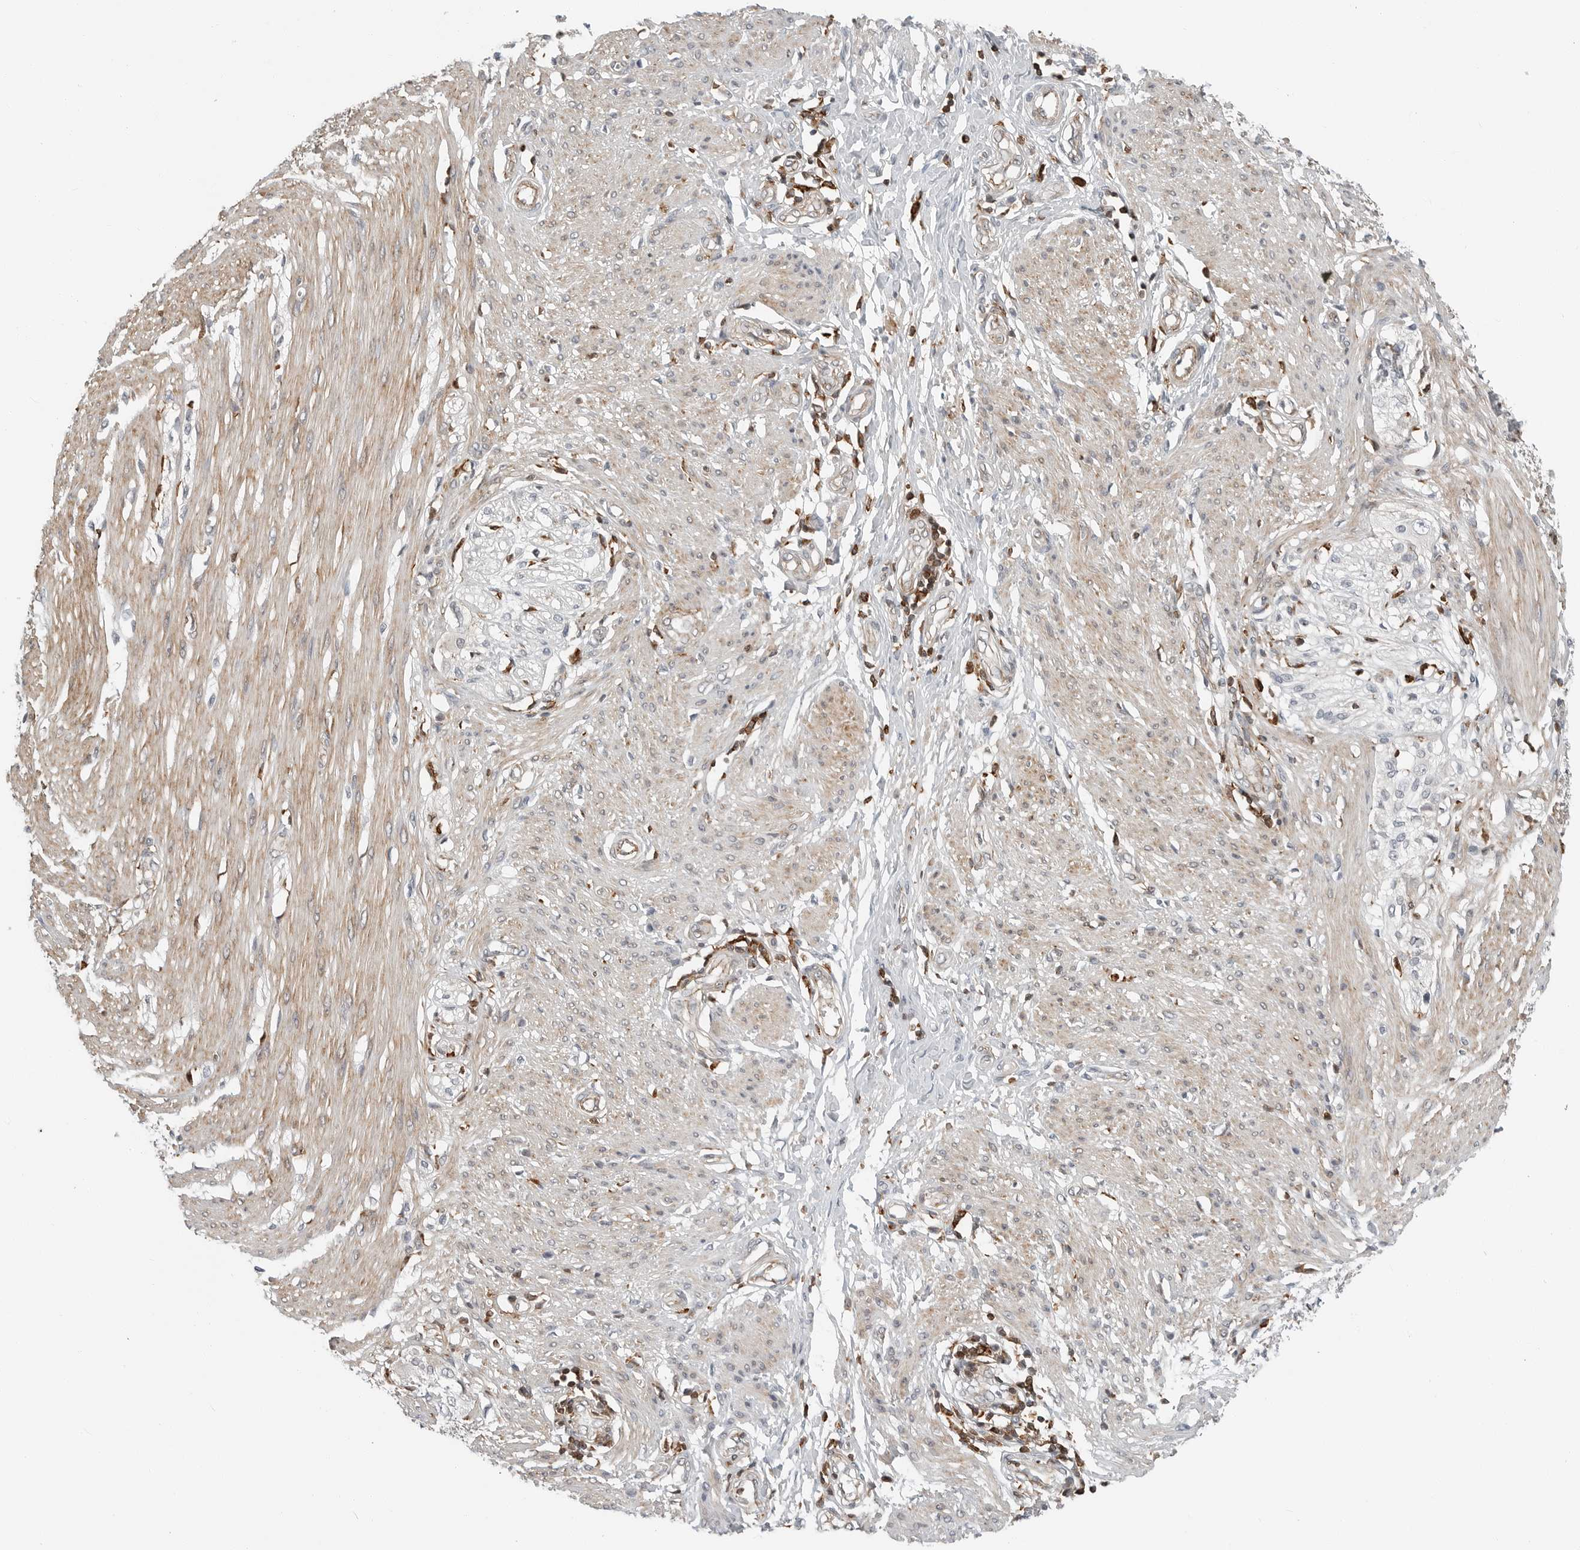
{"staining": {"intensity": "weak", "quantity": ">75%", "location": "cytoplasmic/membranous"}, "tissue": "smooth muscle", "cell_type": "Smooth muscle cells", "image_type": "normal", "snomed": [{"axis": "morphology", "description": "Normal tissue, NOS"}, {"axis": "morphology", "description": "Adenocarcinoma, NOS"}, {"axis": "topography", "description": "Colon"}, {"axis": "topography", "description": "Peripheral nerve tissue"}], "caption": "Protein expression analysis of unremarkable smooth muscle reveals weak cytoplasmic/membranous staining in approximately >75% of smooth muscle cells. (Brightfield microscopy of DAB IHC at high magnification).", "gene": "LEFTY2", "patient": {"sex": "male", "age": 14}}